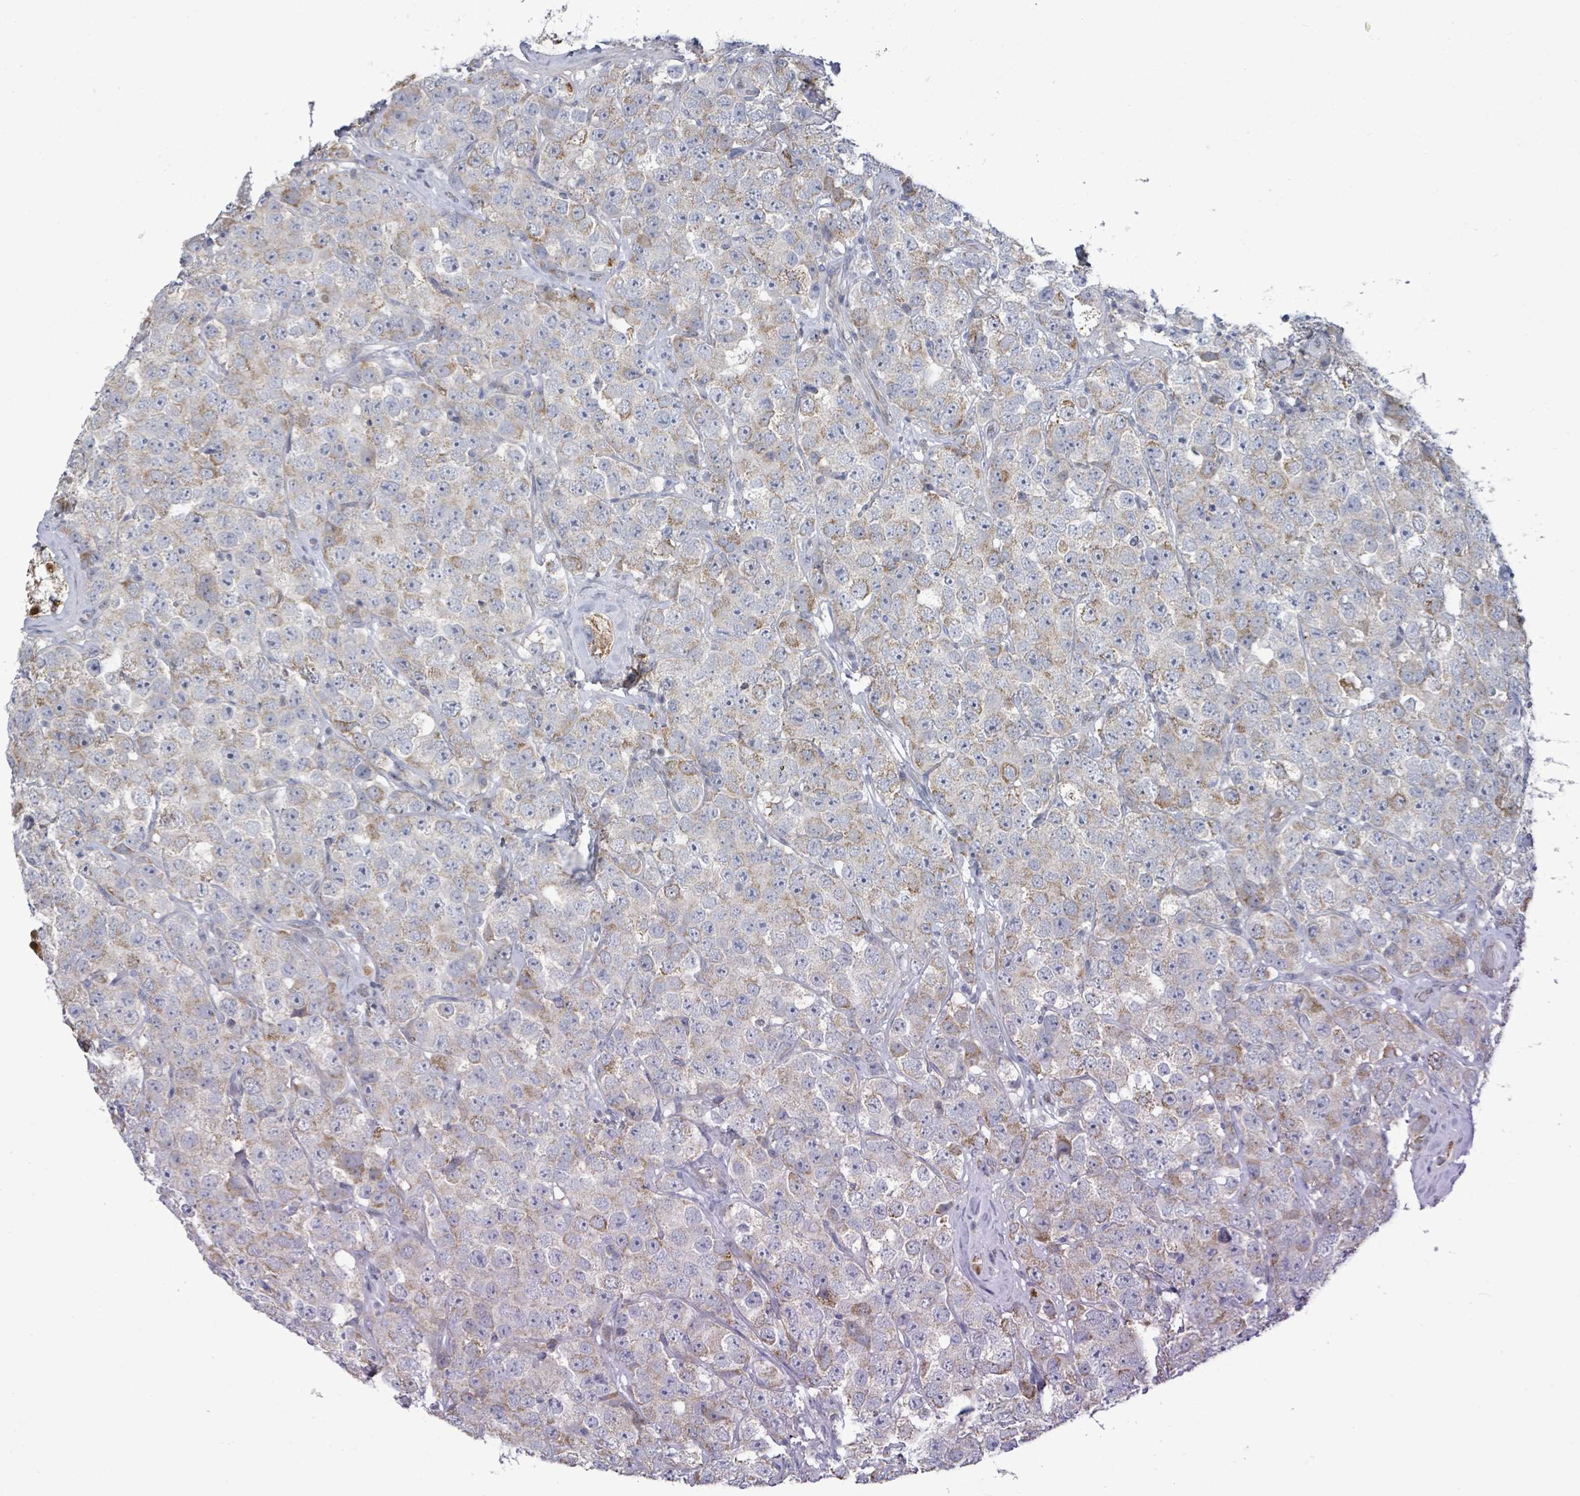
{"staining": {"intensity": "moderate", "quantity": "25%-75%", "location": "cytoplasmic/membranous"}, "tissue": "testis cancer", "cell_type": "Tumor cells", "image_type": "cancer", "snomed": [{"axis": "morphology", "description": "Seminoma, NOS"}, {"axis": "topography", "description": "Testis"}], "caption": "Immunohistochemistry (DAB) staining of human seminoma (testis) displays moderate cytoplasmic/membranous protein expression in approximately 25%-75% of tumor cells.", "gene": "ZFPM1", "patient": {"sex": "male", "age": 28}}